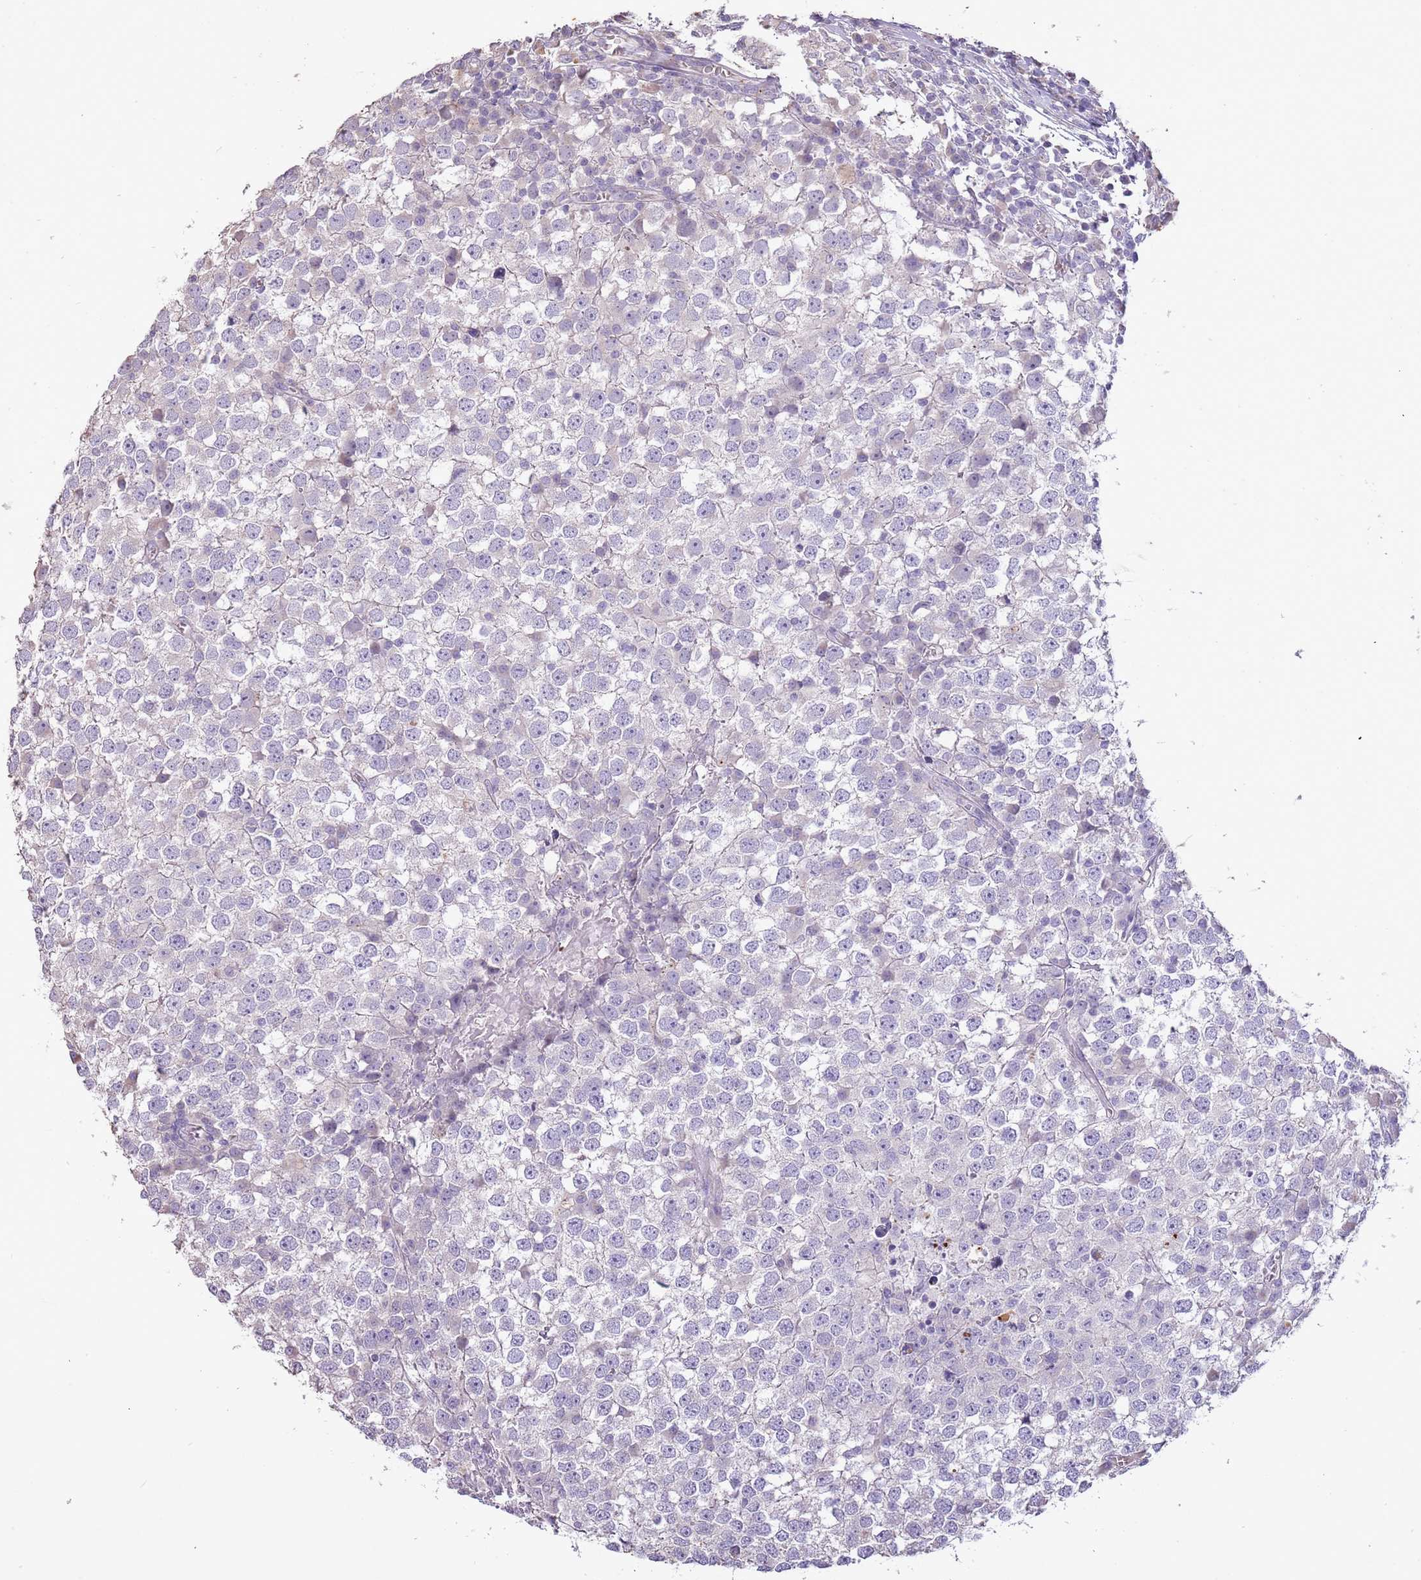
{"staining": {"intensity": "negative", "quantity": "none", "location": "none"}, "tissue": "testis cancer", "cell_type": "Tumor cells", "image_type": "cancer", "snomed": [{"axis": "morphology", "description": "Seminoma, NOS"}, {"axis": "topography", "description": "Testis"}], "caption": "This is an IHC image of testis cancer. There is no positivity in tumor cells.", "gene": "P2RY13", "patient": {"sex": "male", "age": 65}}